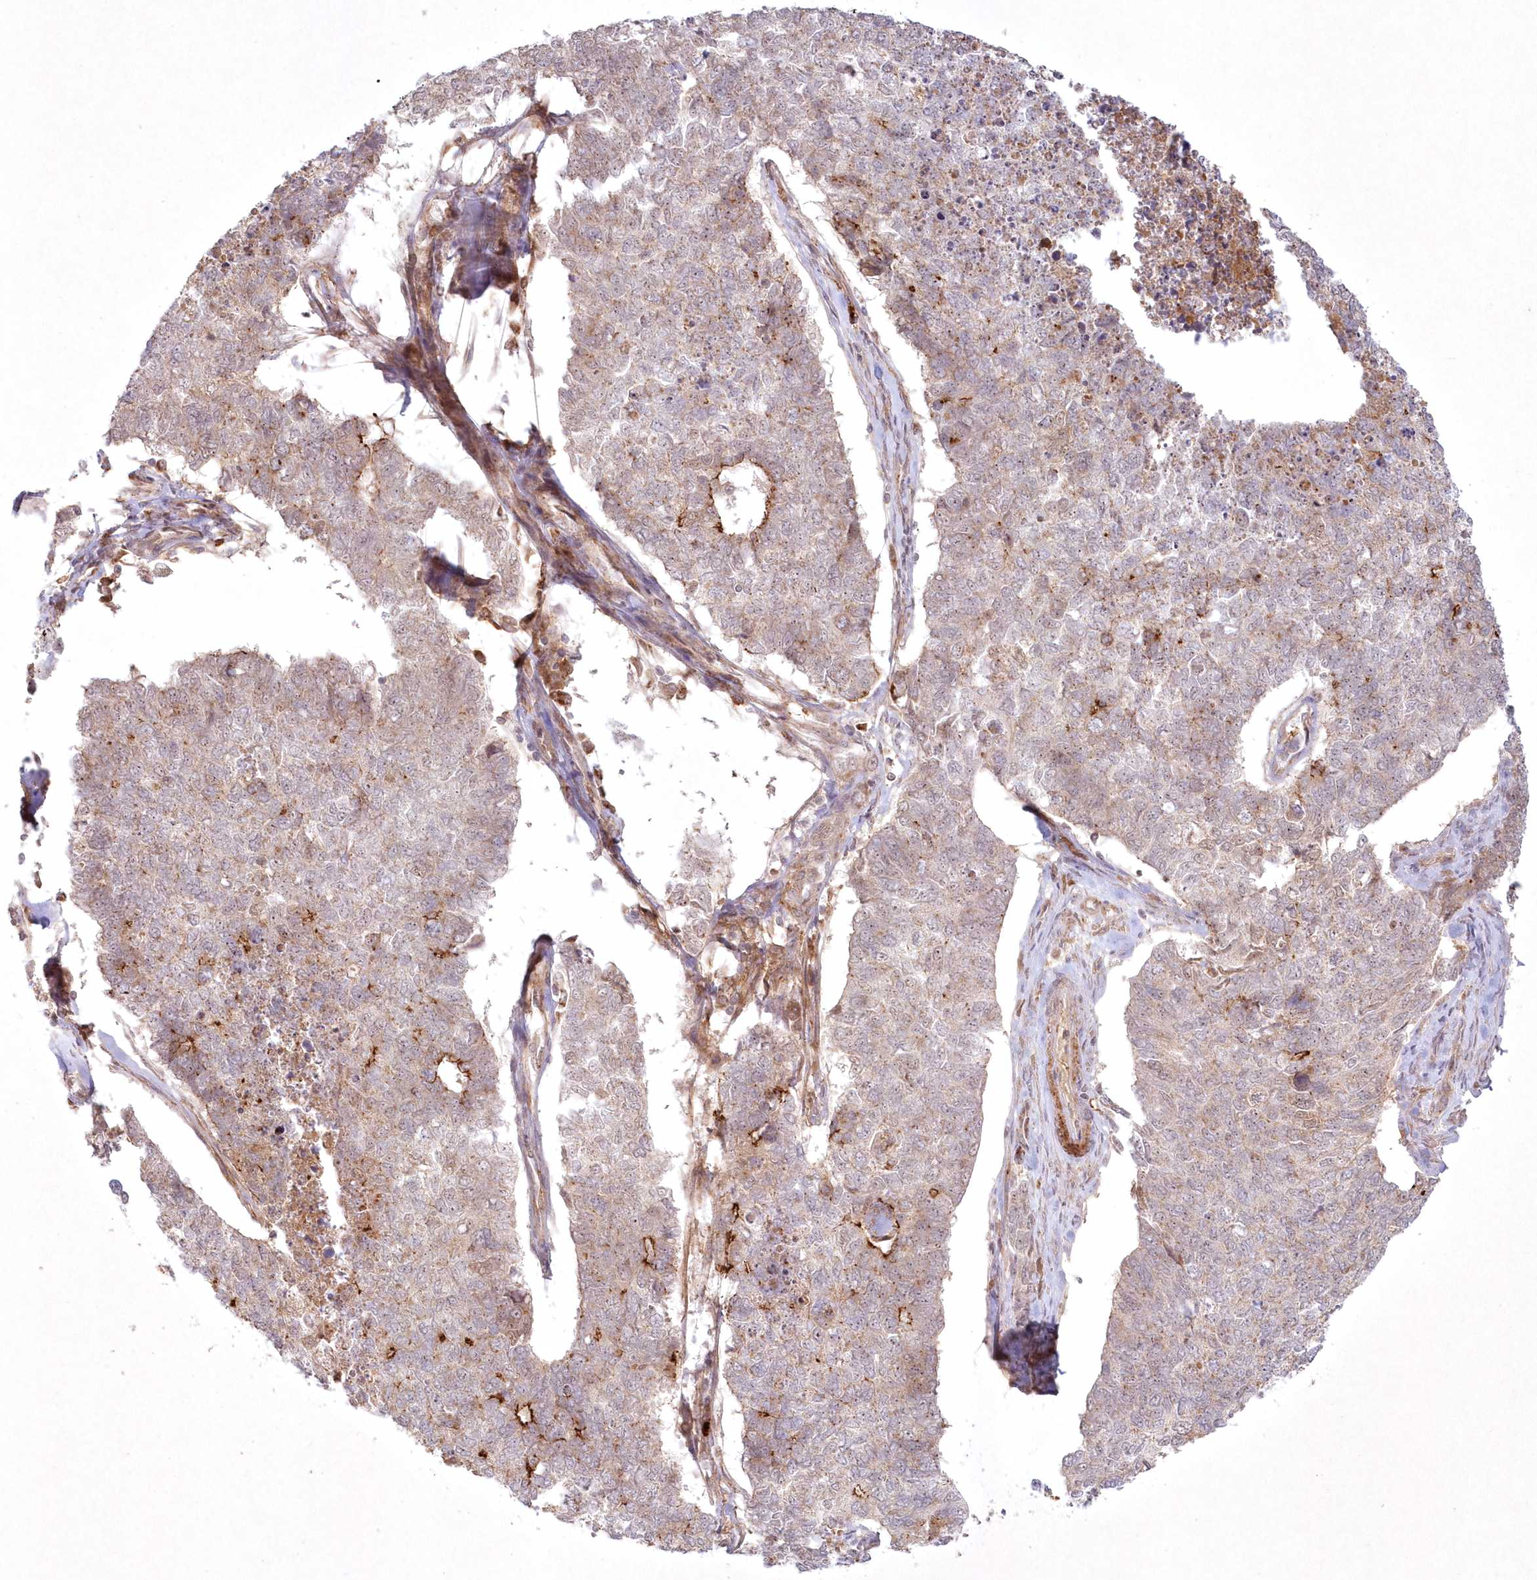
{"staining": {"intensity": "moderate", "quantity": "<25%", "location": "cytoplasmic/membranous"}, "tissue": "cervical cancer", "cell_type": "Tumor cells", "image_type": "cancer", "snomed": [{"axis": "morphology", "description": "Squamous cell carcinoma, NOS"}, {"axis": "topography", "description": "Cervix"}], "caption": "Tumor cells display low levels of moderate cytoplasmic/membranous expression in approximately <25% of cells in human cervical cancer (squamous cell carcinoma).", "gene": "TOGARAM2", "patient": {"sex": "female", "age": 63}}